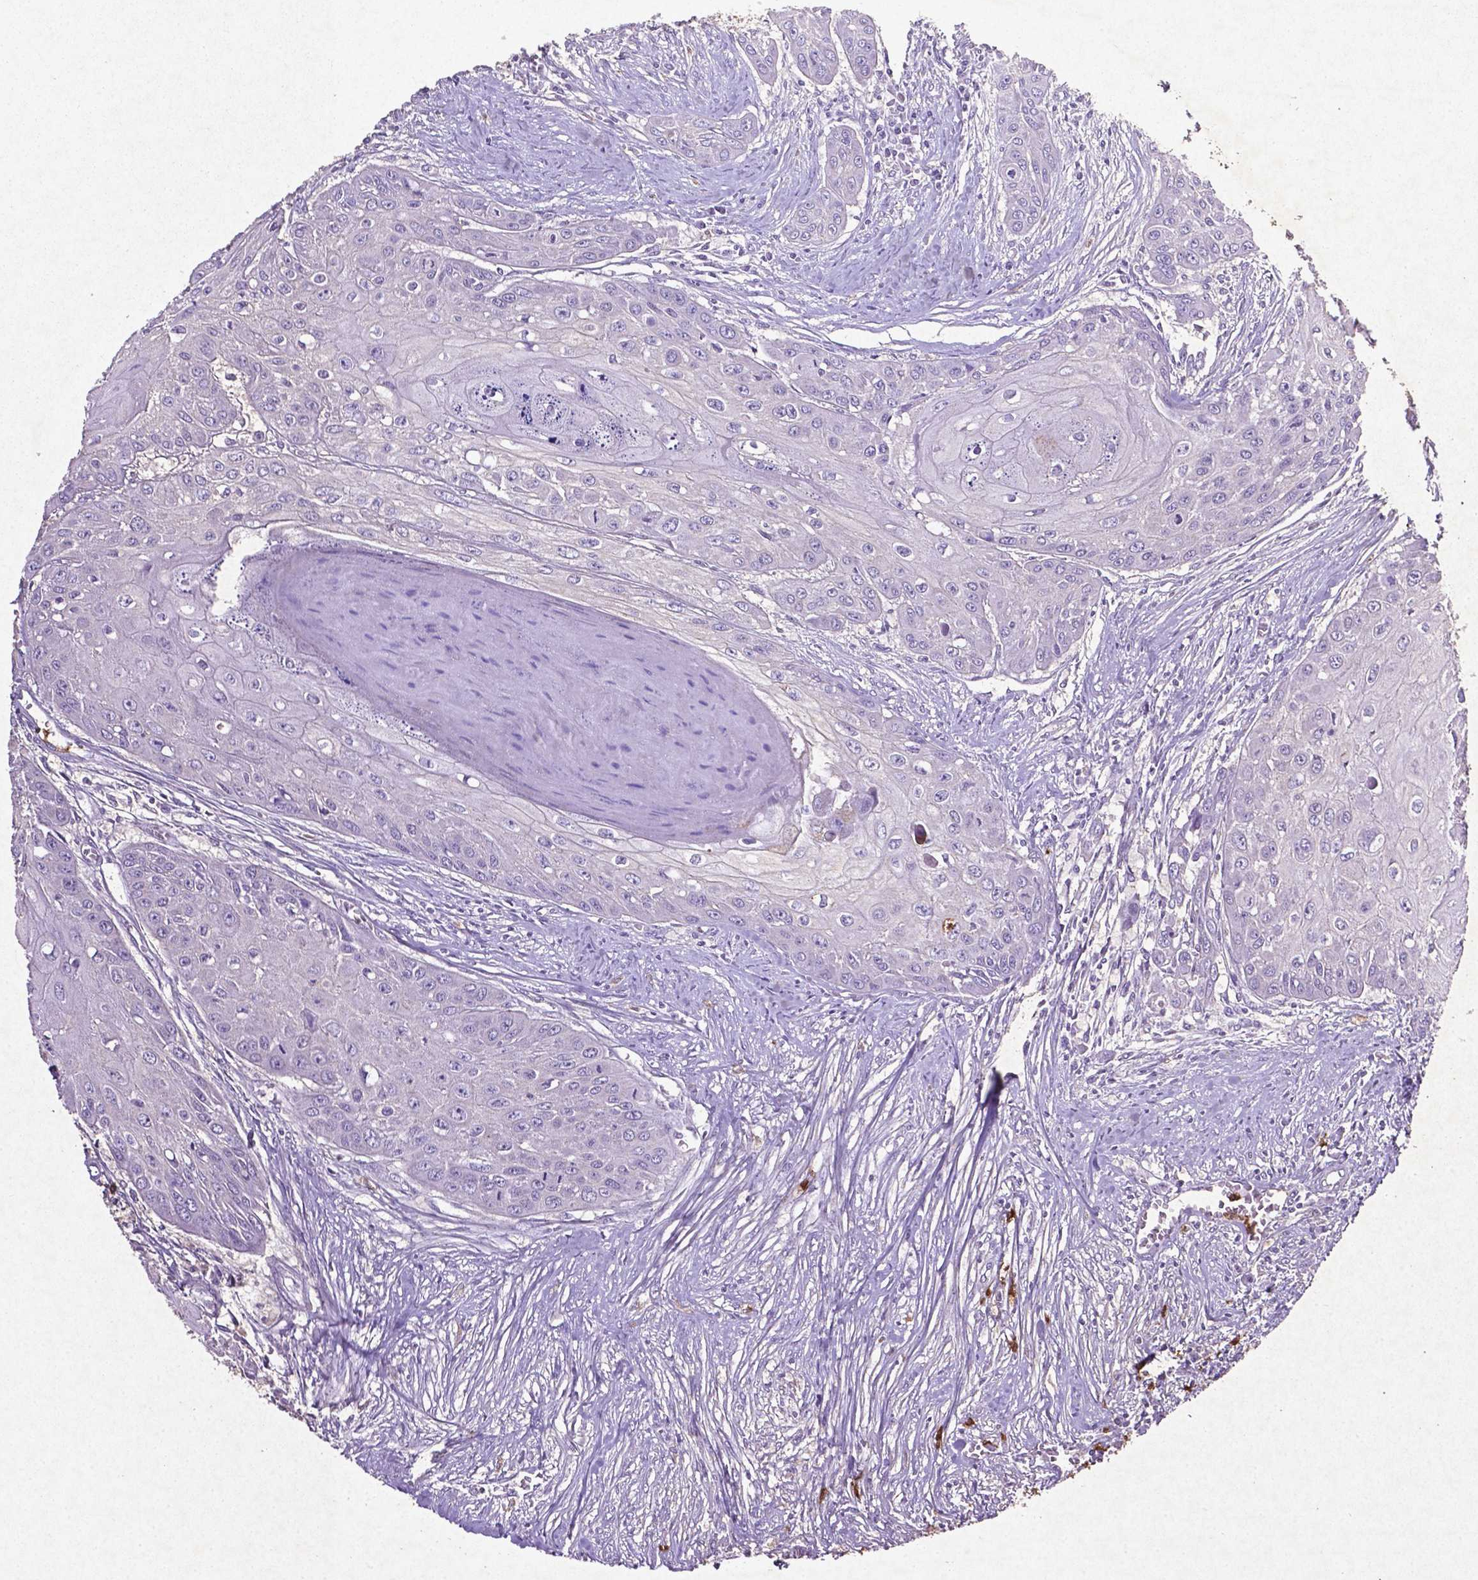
{"staining": {"intensity": "negative", "quantity": "none", "location": "none"}, "tissue": "head and neck cancer", "cell_type": "Tumor cells", "image_type": "cancer", "snomed": [{"axis": "morphology", "description": "Squamous cell carcinoma, NOS"}, {"axis": "topography", "description": "Oral tissue"}, {"axis": "topography", "description": "Head-Neck"}], "caption": "There is no significant positivity in tumor cells of head and neck squamous cell carcinoma.", "gene": "MTOR", "patient": {"sex": "male", "age": 71}}